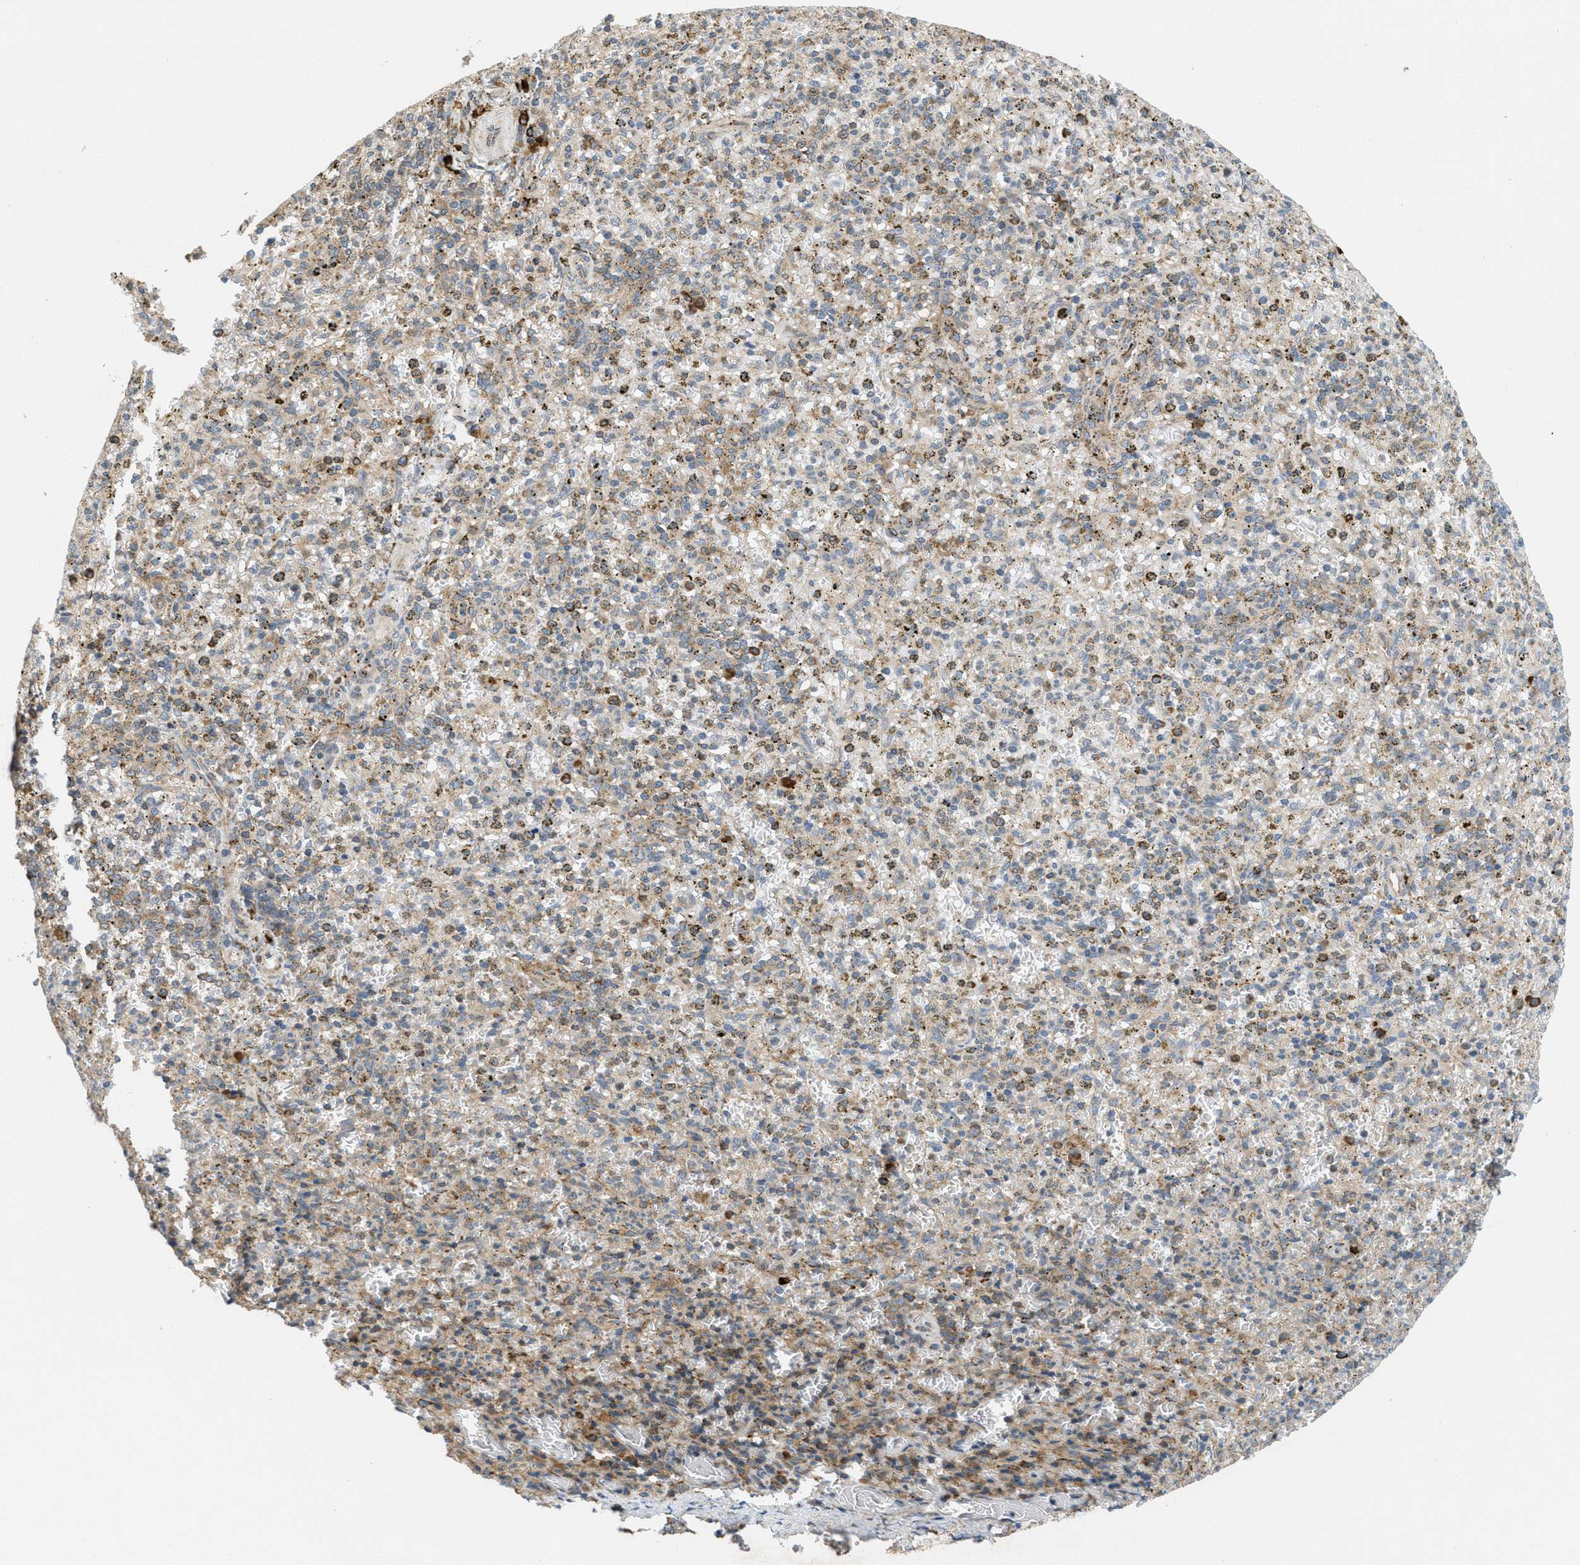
{"staining": {"intensity": "strong", "quantity": "<25%", "location": "cytoplasmic/membranous"}, "tissue": "spleen", "cell_type": "Cells in red pulp", "image_type": "normal", "snomed": [{"axis": "morphology", "description": "Normal tissue, NOS"}, {"axis": "topography", "description": "Spleen"}], "caption": "Unremarkable spleen demonstrates strong cytoplasmic/membranous expression in approximately <25% of cells in red pulp (DAB IHC with brightfield microscopy, high magnification)..", "gene": "PCDH18", "patient": {"sex": "male", "age": 72}}